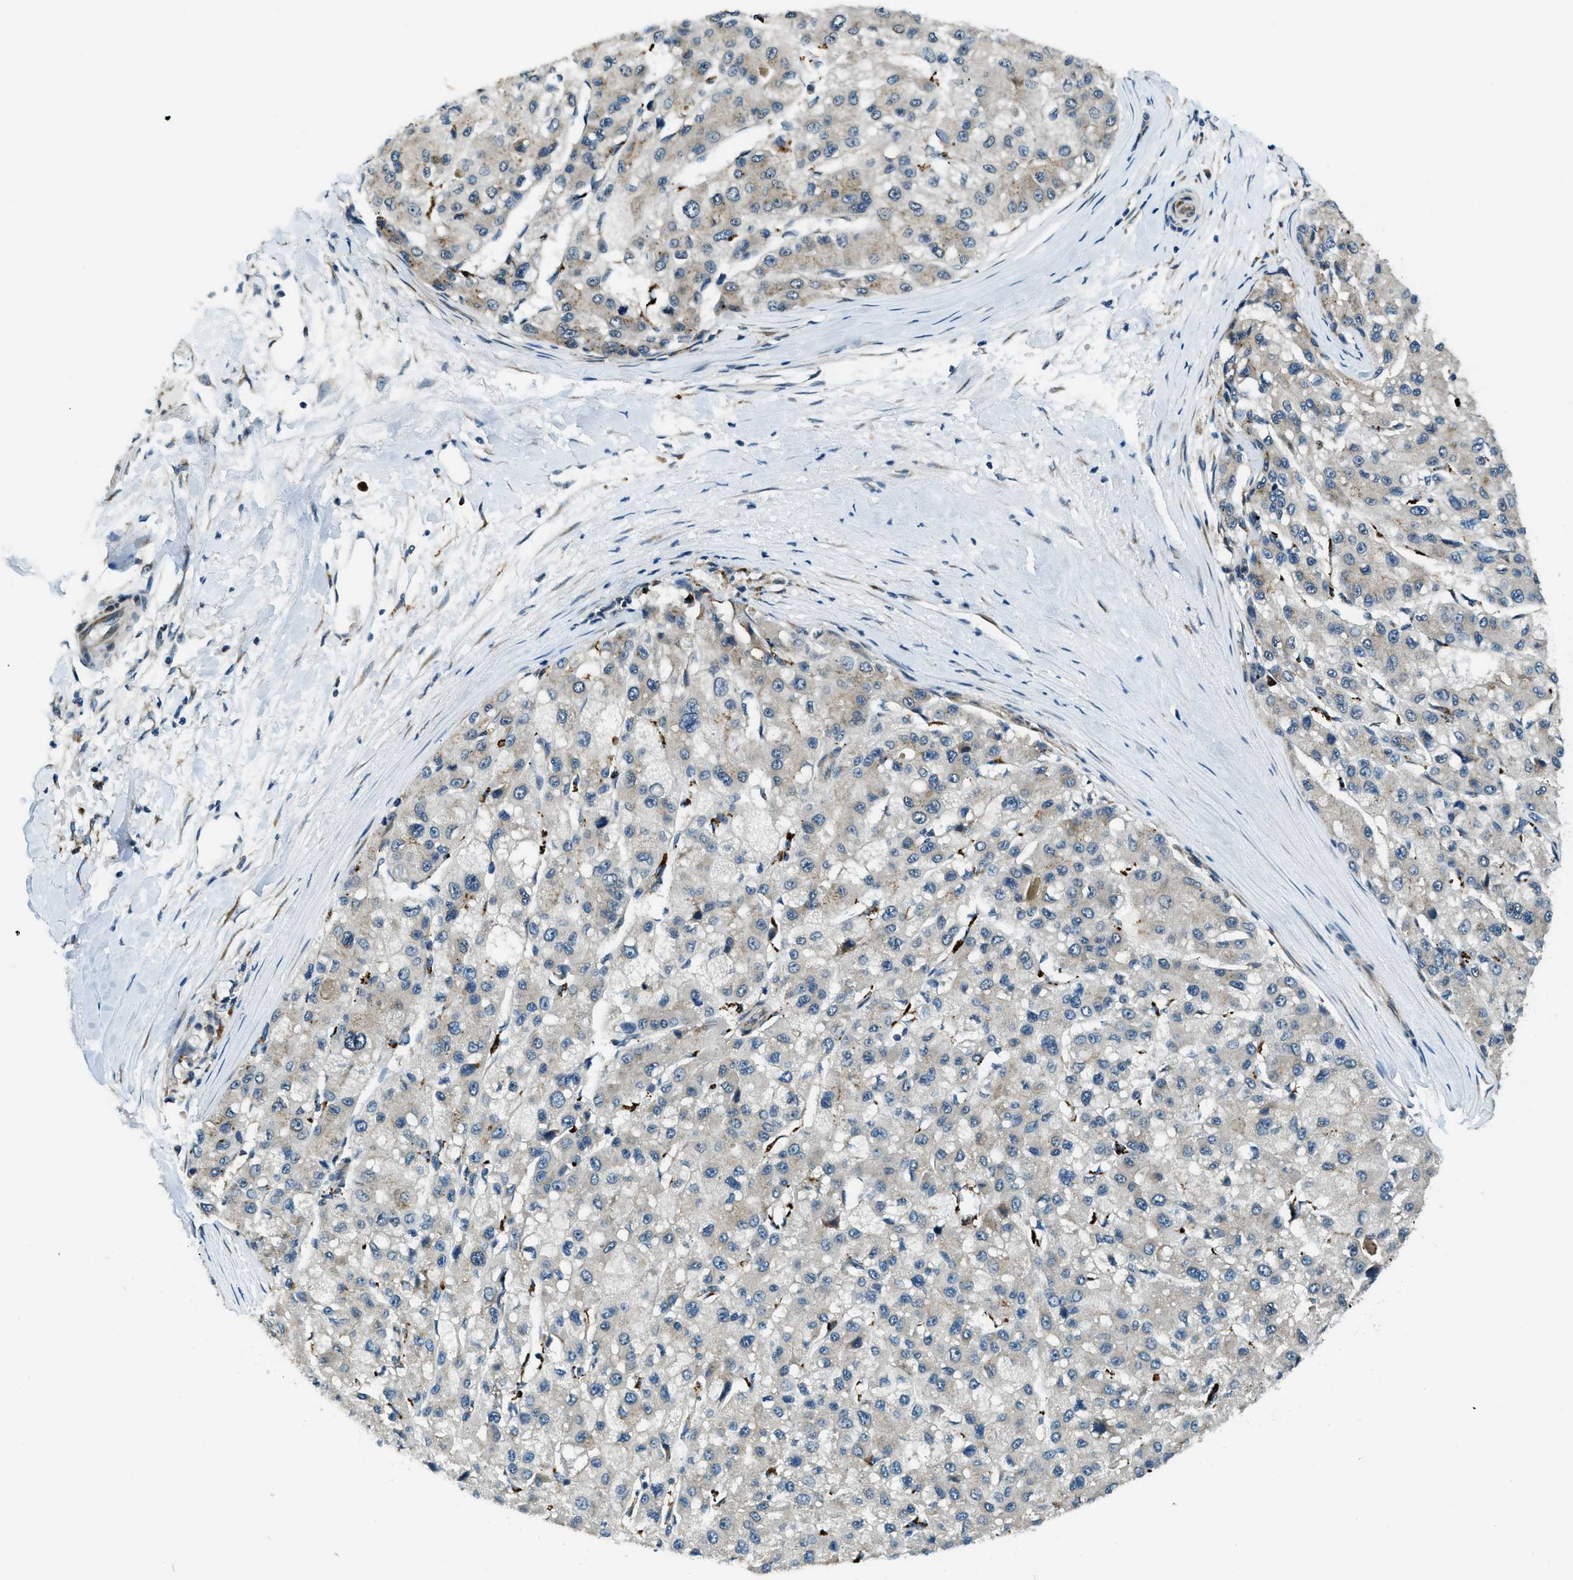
{"staining": {"intensity": "moderate", "quantity": "<25%", "location": "cytoplasmic/membranous"}, "tissue": "liver cancer", "cell_type": "Tumor cells", "image_type": "cancer", "snomed": [{"axis": "morphology", "description": "Carcinoma, Hepatocellular, NOS"}, {"axis": "topography", "description": "Liver"}], "caption": "Brown immunohistochemical staining in hepatocellular carcinoma (liver) shows moderate cytoplasmic/membranous expression in about <25% of tumor cells.", "gene": "GINM1", "patient": {"sex": "male", "age": 80}}